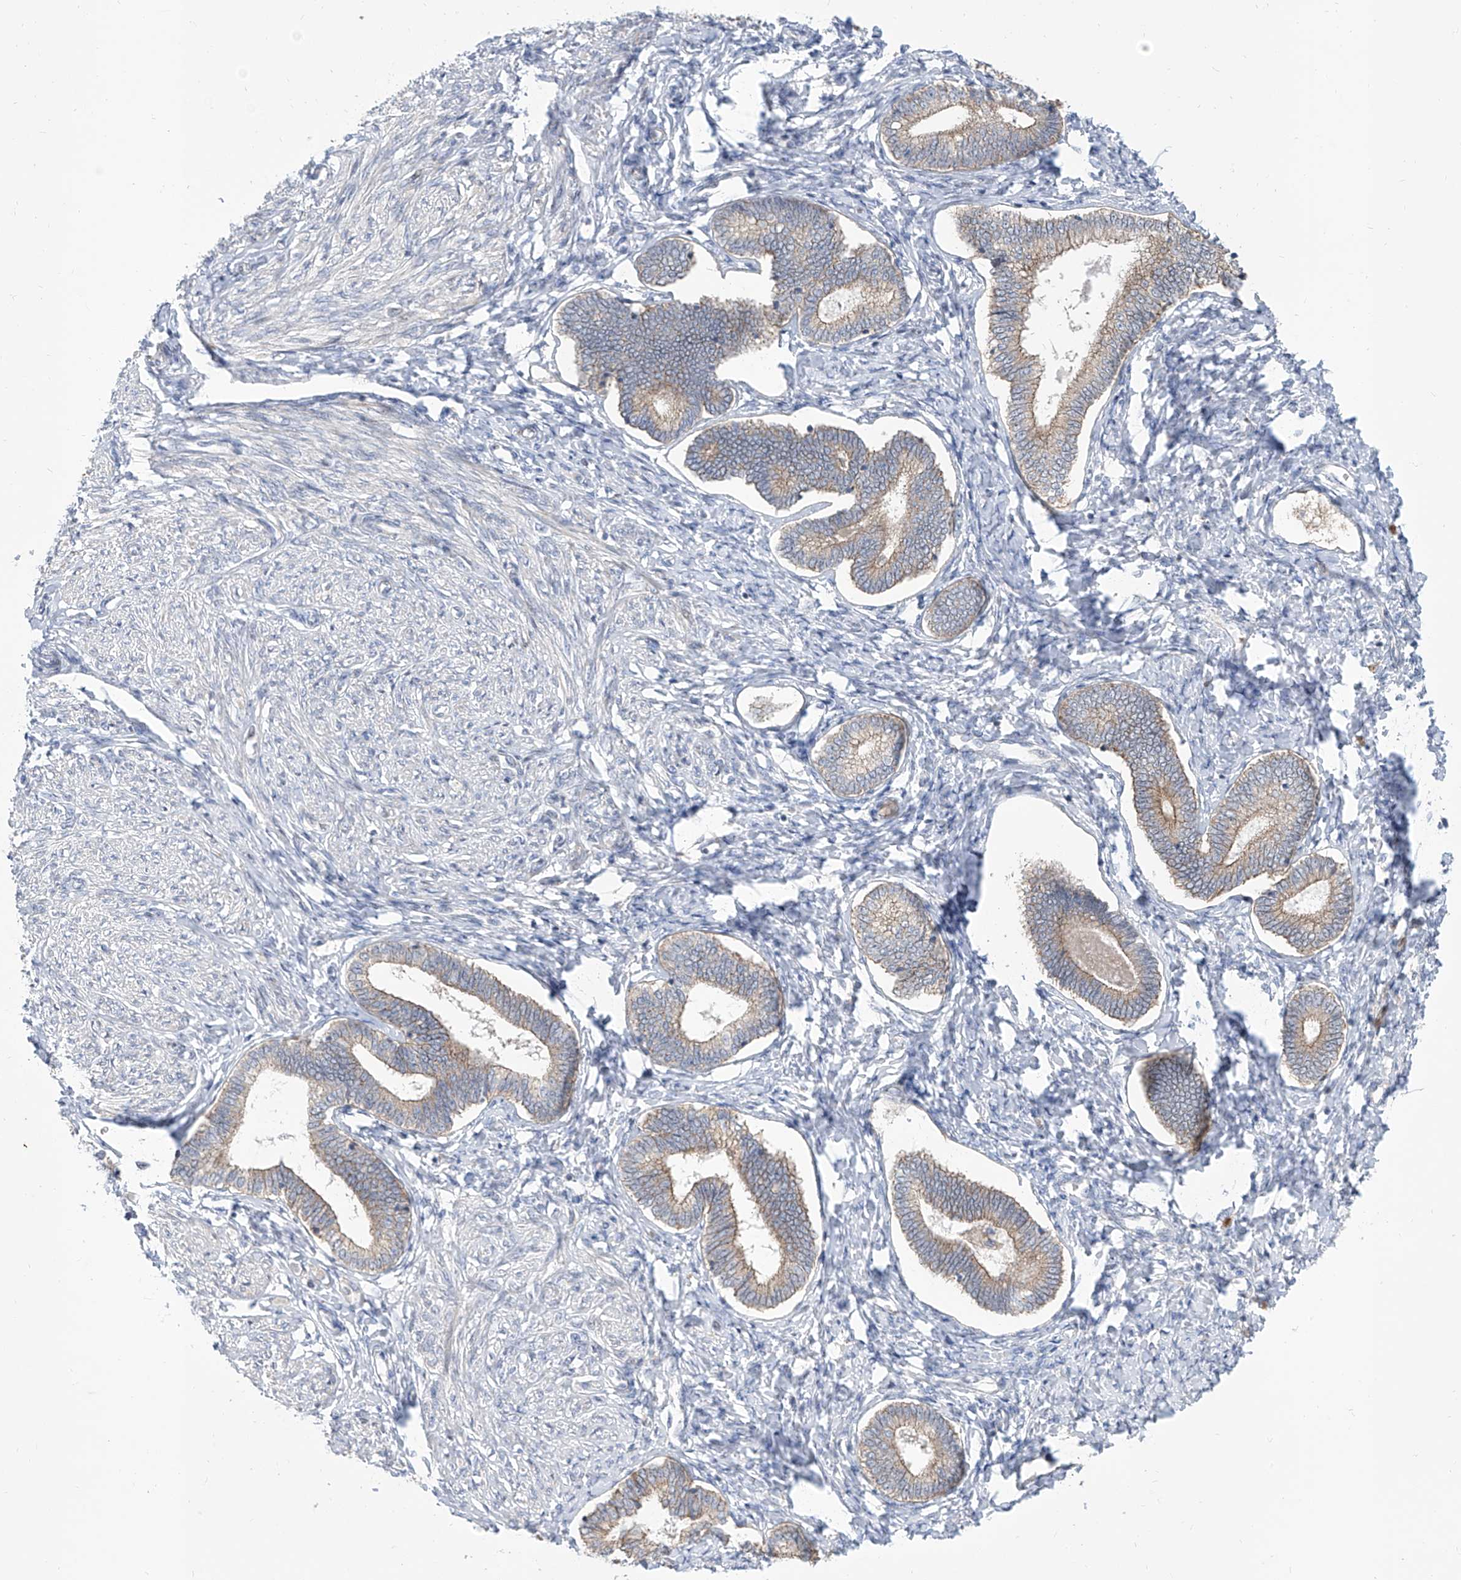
{"staining": {"intensity": "negative", "quantity": "none", "location": "none"}, "tissue": "endometrium", "cell_type": "Cells in endometrial stroma", "image_type": "normal", "snomed": [{"axis": "morphology", "description": "Normal tissue, NOS"}, {"axis": "topography", "description": "Endometrium"}], "caption": "Cells in endometrial stroma show no significant expression in benign endometrium. The staining is performed using DAB (3,3'-diaminobenzidine) brown chromogen with nuclei counter-stained in using hematoxylin.", "gene": "LRRC1", "patient": {"sex": "female", "age": 72}}